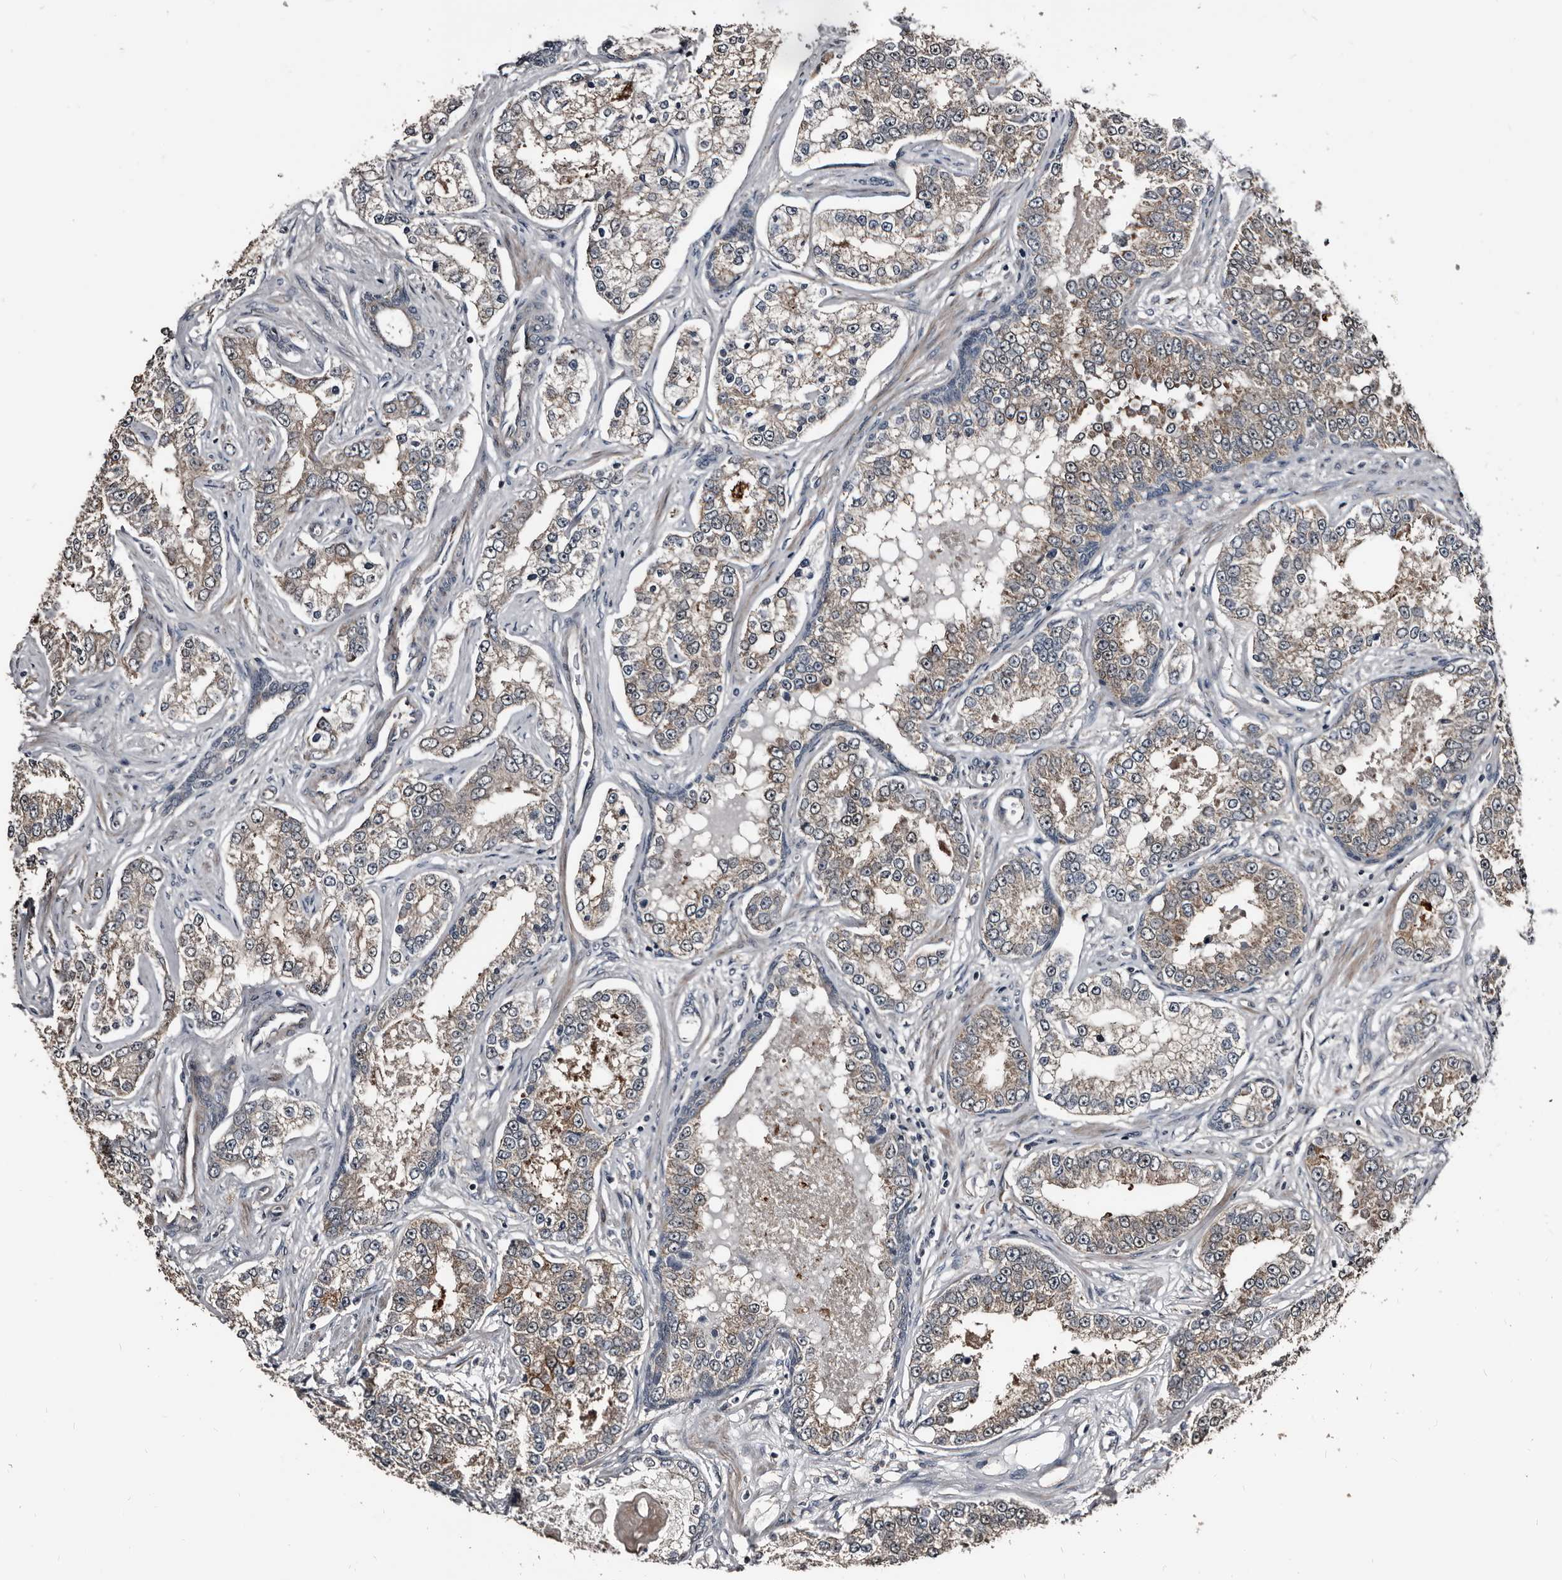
{"staining": {"intensity": "weak", "quantity": ">75%", "location": "cytoplasmic/membranous"}, "tissue": "prostate cancer", "cell_type": "Tumor cells", "image_type": "cancer", "snomed": [{"axis": "morphology", "description": "Normal tissue, NOS"}, {"axis": "morphology", "description": "Adenocarcinoma, High grade"}, {"axis": "topography", "description": "Prostate"}], "caption": "IHC of prostate cancer (high-grade adenocarcinoma) shows low levels of weak cytoplasmic/membranous staining in approximately >75% of tumor cells.", "gene": "DHPS", "patient": {"sex": "male", "age": 83}}